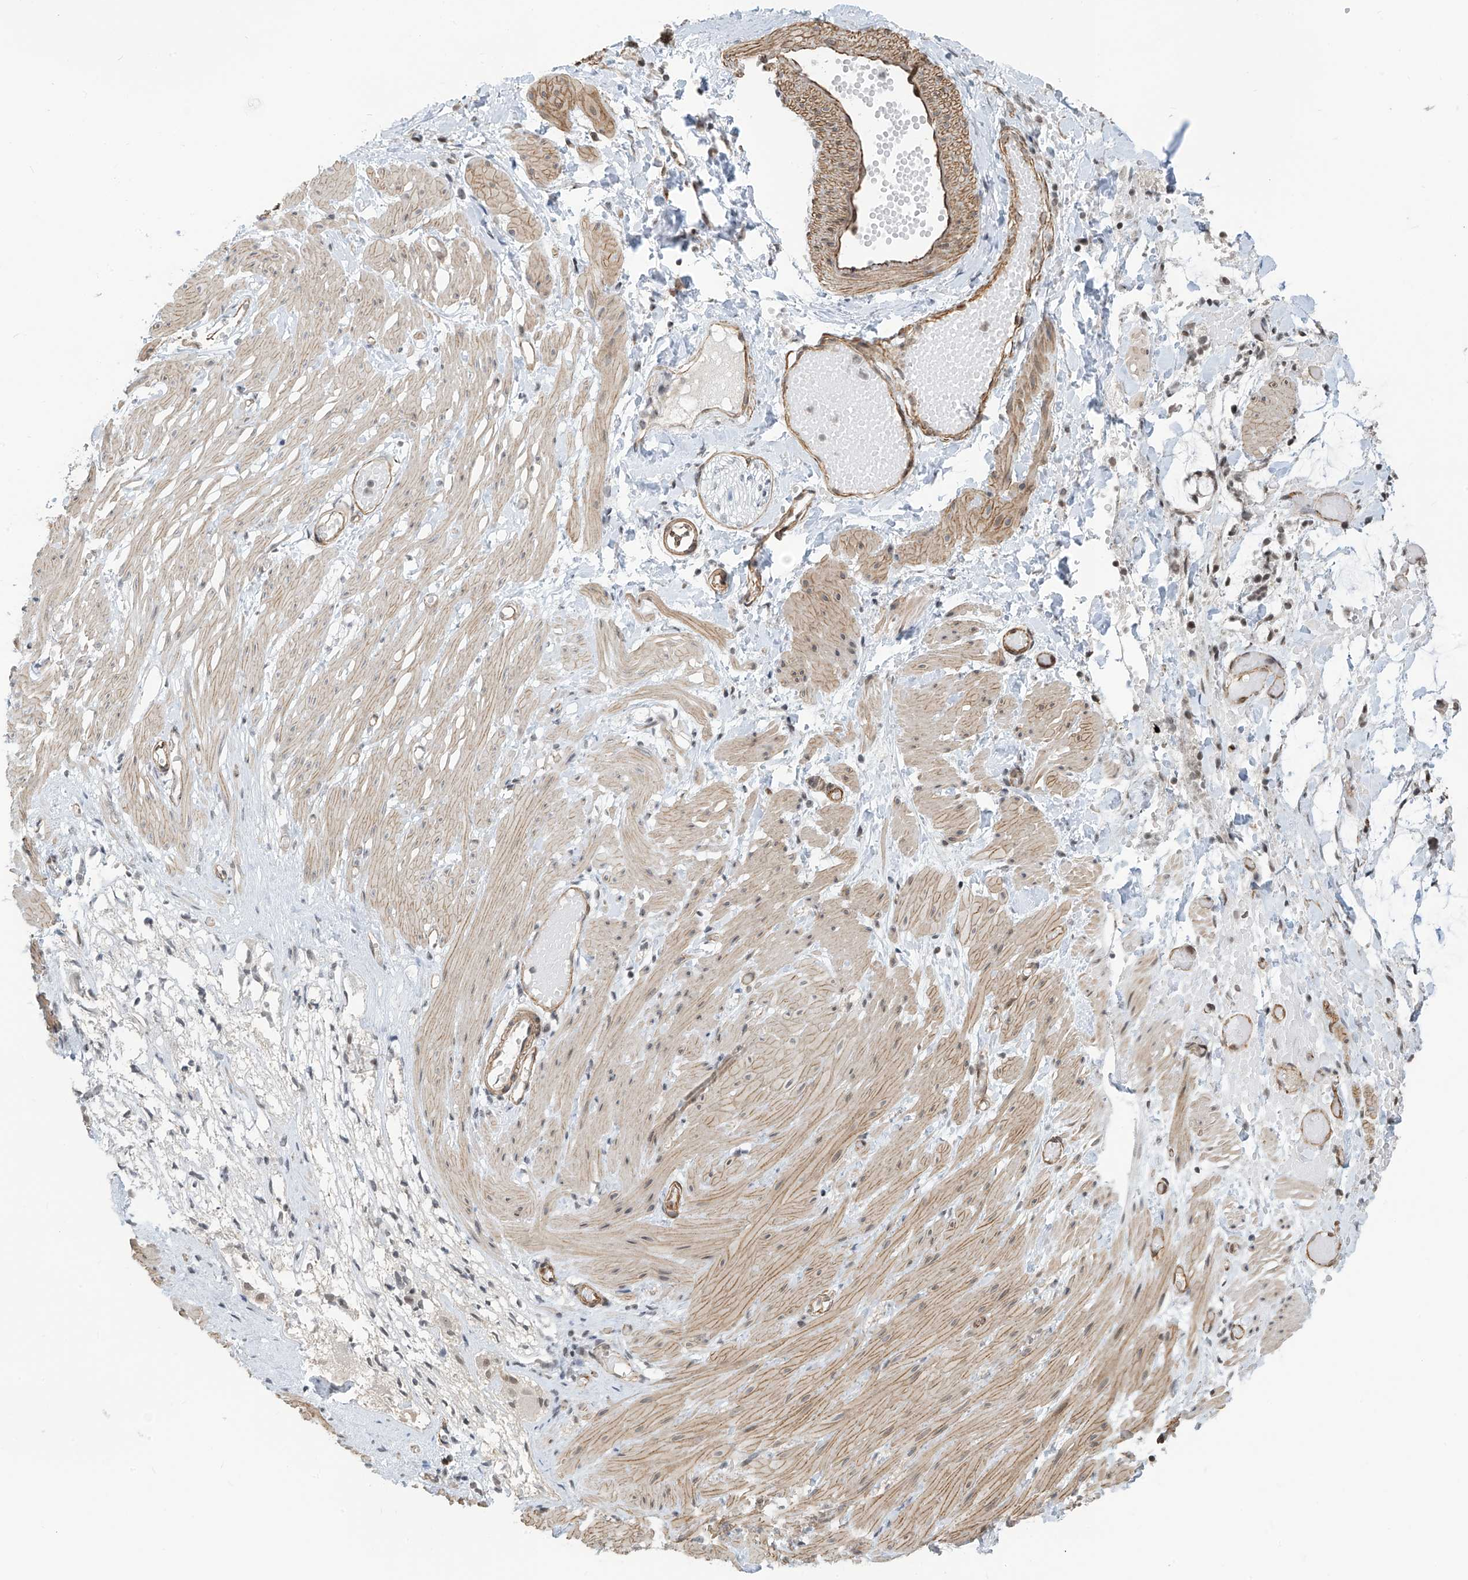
{"staining": {"intensity": "weak", "quantity": ">75%", "location": "cytoplasmic/membranous"}, "tissue": "adipose tissue", "cell_type": "Adipocytes", "image_type": "normal", "snomed": [{"axis": "morphology", "description": "Normal tissue, NOS"}, {"axis": "morphology", "description": "Adenocarcinoma, NOS"}, {"axis": "topography", "description": "Colon"}, {"axis": "topography", "description": "Peripheral nerve tissue"}], "caption": "DAB (3,3'-diaminobenzidine) immunohistochemical staining of normal adipose tissue demonstrates weak cytoplasmic/membranous protein expression in about >75% of adipocytes. Using DAB (3,3'-diaminobenzidine) (brown) and hematoxylin (blue) stains, captured at high magnification using brightfield microscopy.", "gene": "METAP1D", "patient": {"sex": "male", "age": 14}}